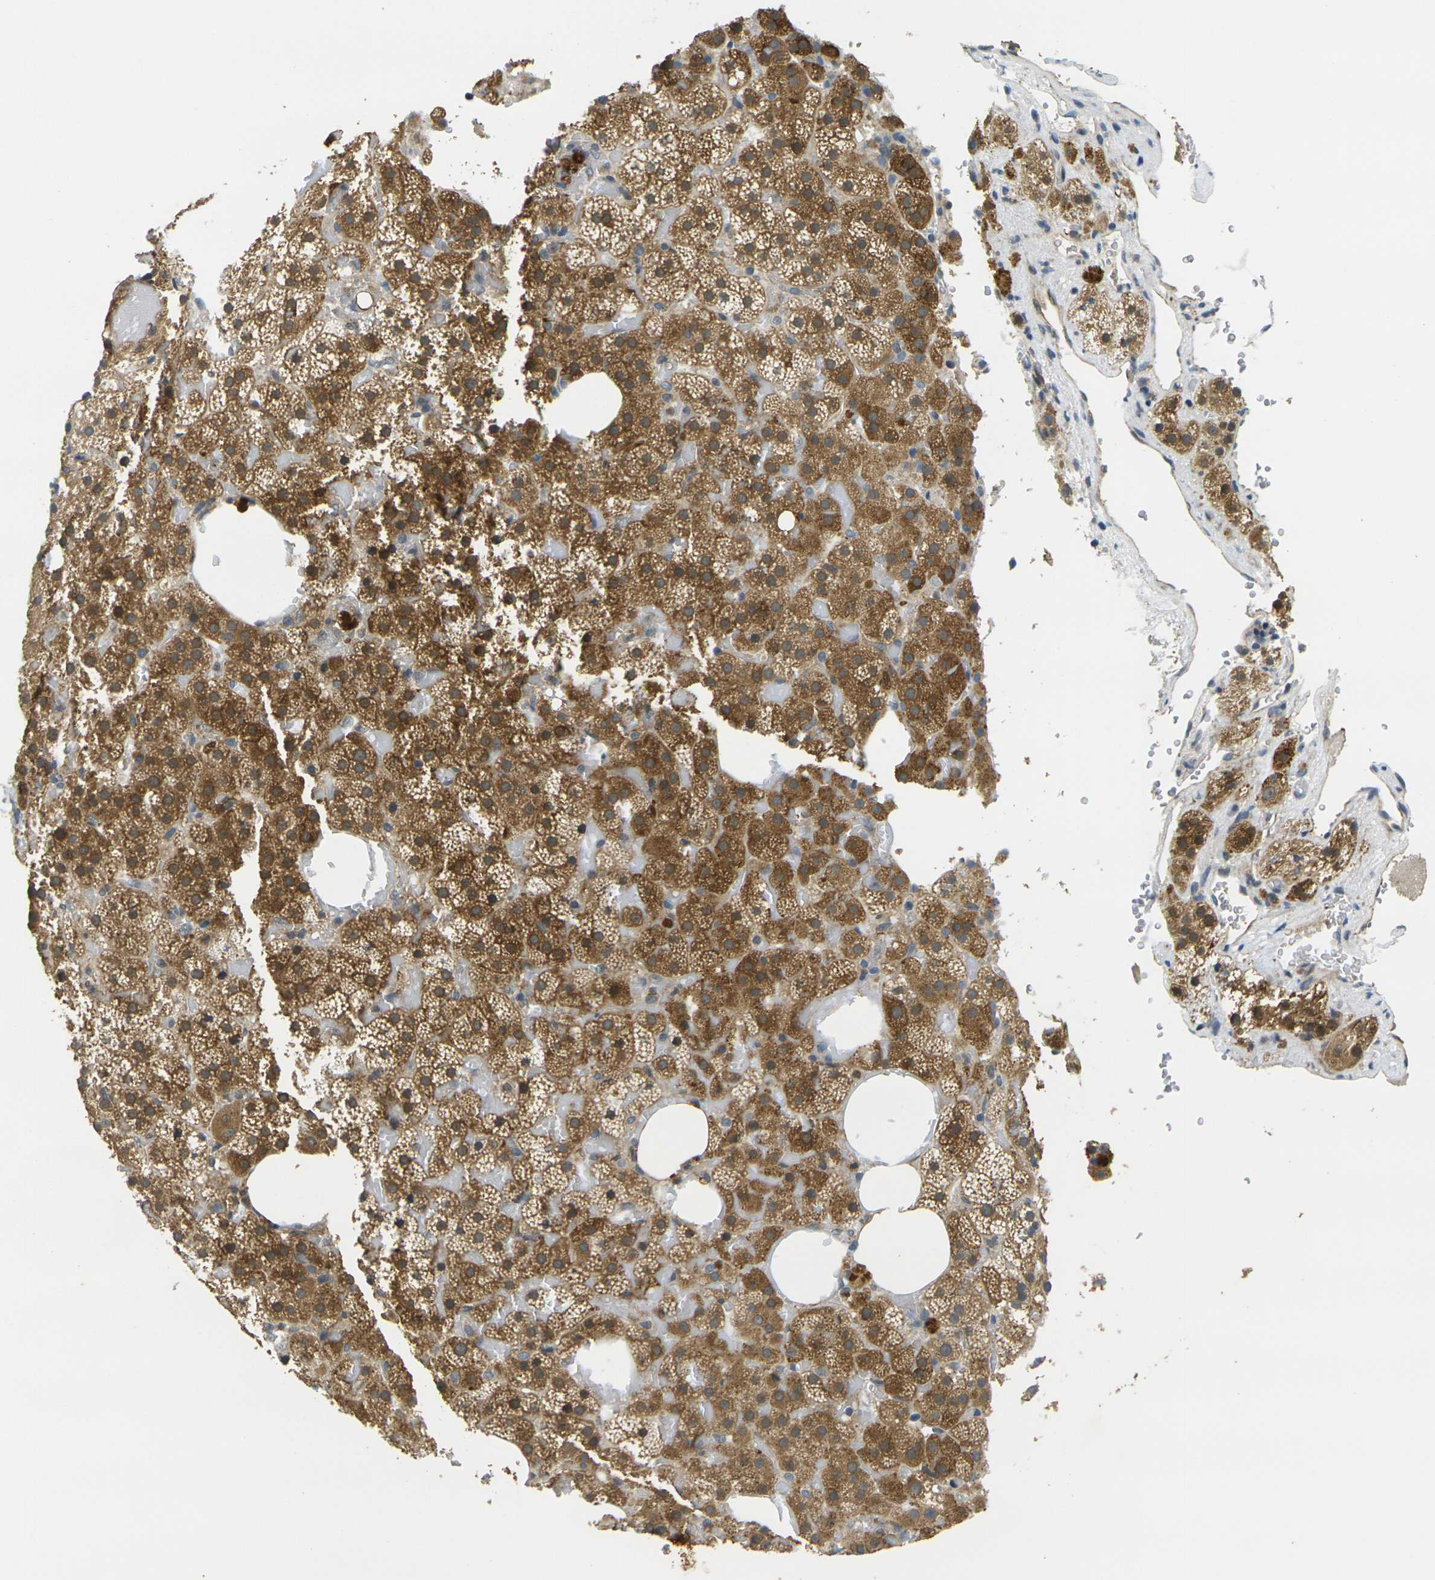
{"staining": {"intensity": "moderate", "quantity": ">75%", "location": "cytoplasmic/membranous"}, "tissue": "adrenal gland", "cell_type": "Glandular cells", "image_type": "normal", "snomed": [{"axis": "morphology", "description": "Normal tissue, NOS"}, {"axis": "topography", "description": "Adrenal gland"}], "caption": "Normal adrenal gland displays moderate cytoplasmic/membranous positivity in about >75% of glandular cells, visualized by immunohistochemistry.", "gene": "MINAR2", "patient": {"sex": "female", "age": 59}}